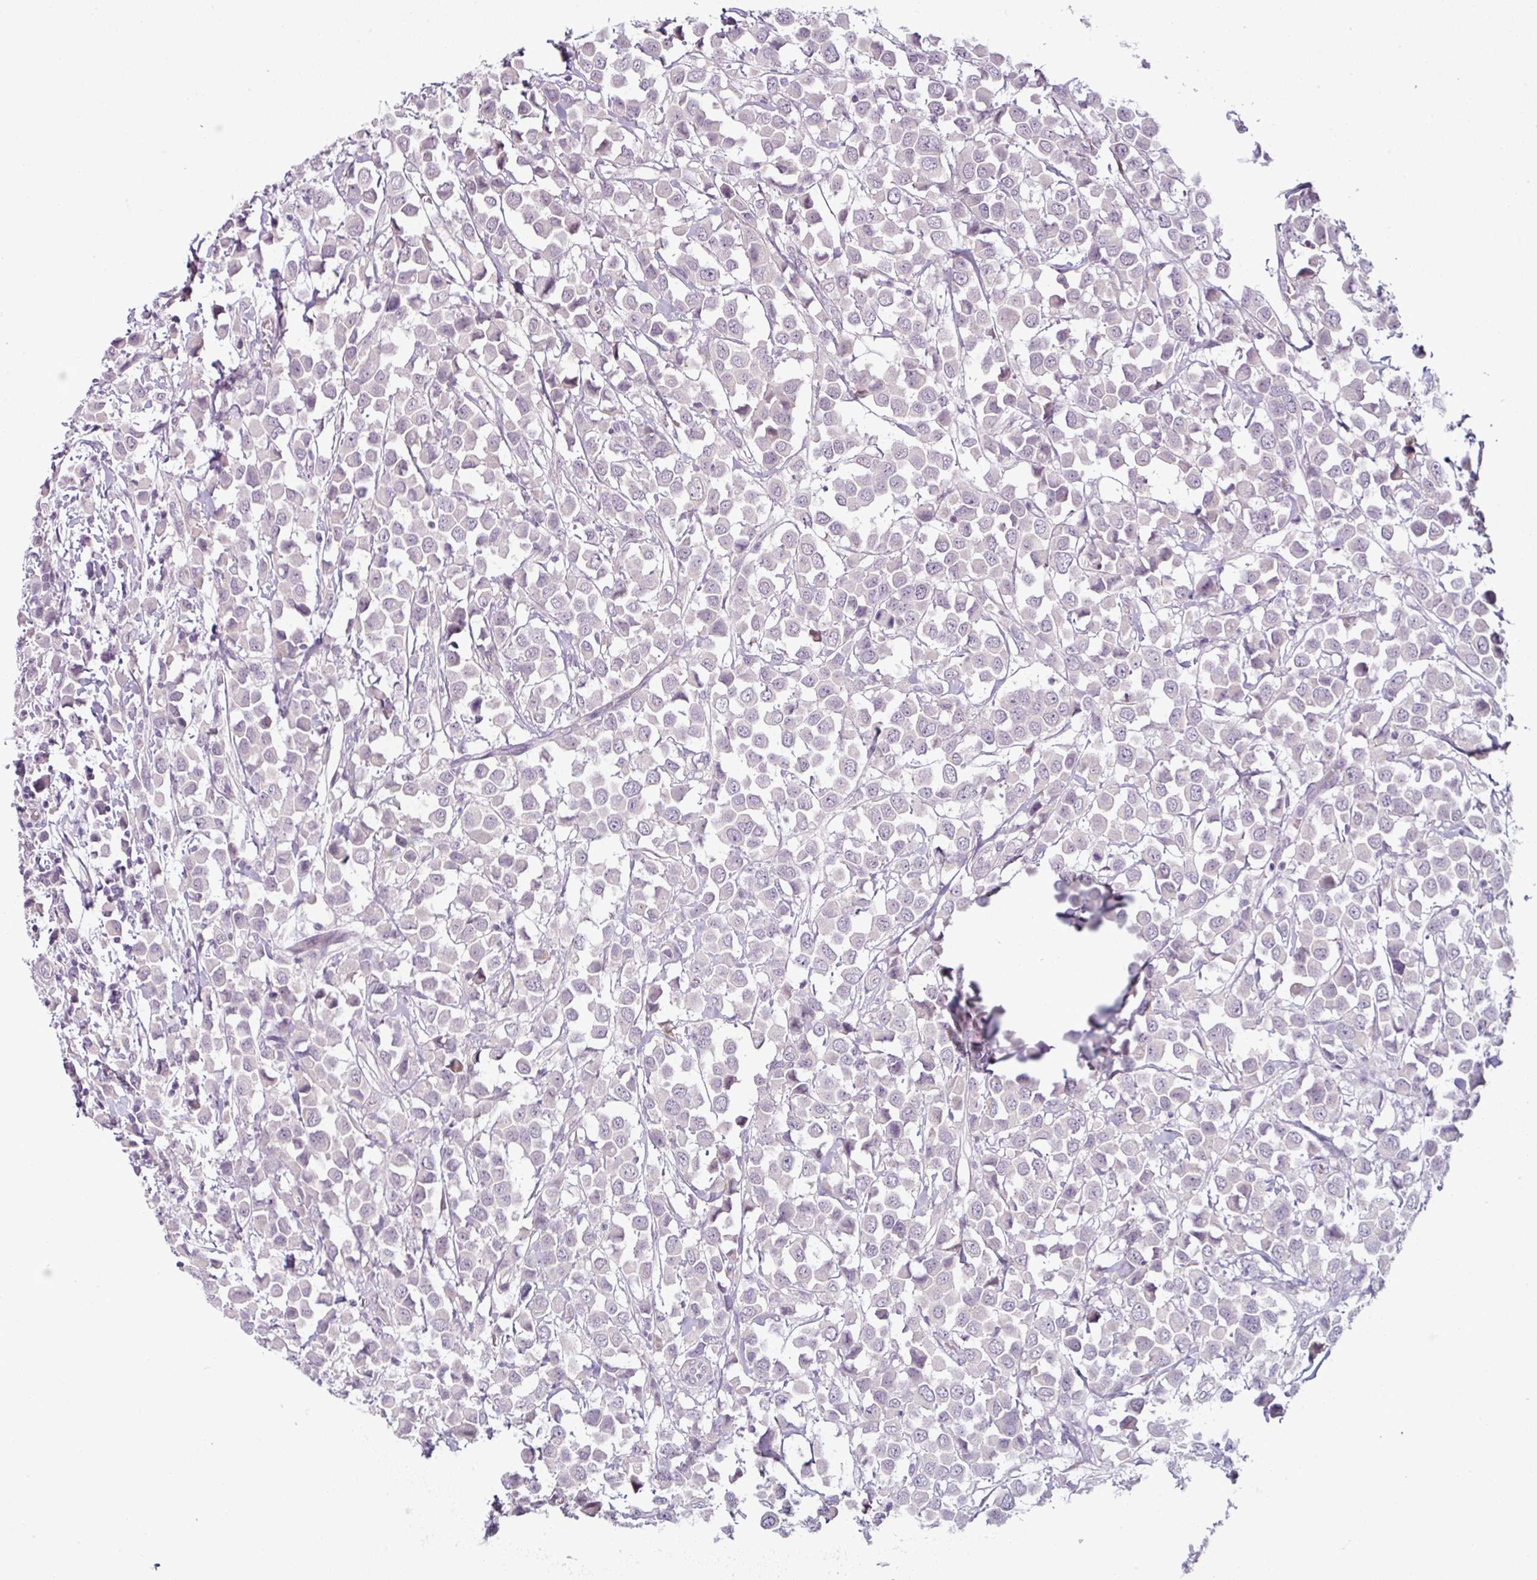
{"staining": {"intensity": "negative", "quantity": "none", "location": "none"}, "tissue": "breast cancer", "cell_type": "Tumor cells", "image_type": "cancer", "snomed": [{"axis": "morphology", "description": "Duct carcinoma"}, {"axis": "topography", "description": "Breast"}], "caption": "Immunohistochemistry (IHC) micrograph of human breast cancer (infiltrating ductal carcinoma) stained for a protein (brown), which shows no expression in tumor cells. (Stains: DAB immunohistochemistry with hematoxylin counter stain, Microscopy: brightfield microscopy at high magnification).", "gene": "OR52D1", "patient": {"sex": "female", "age": 61}}